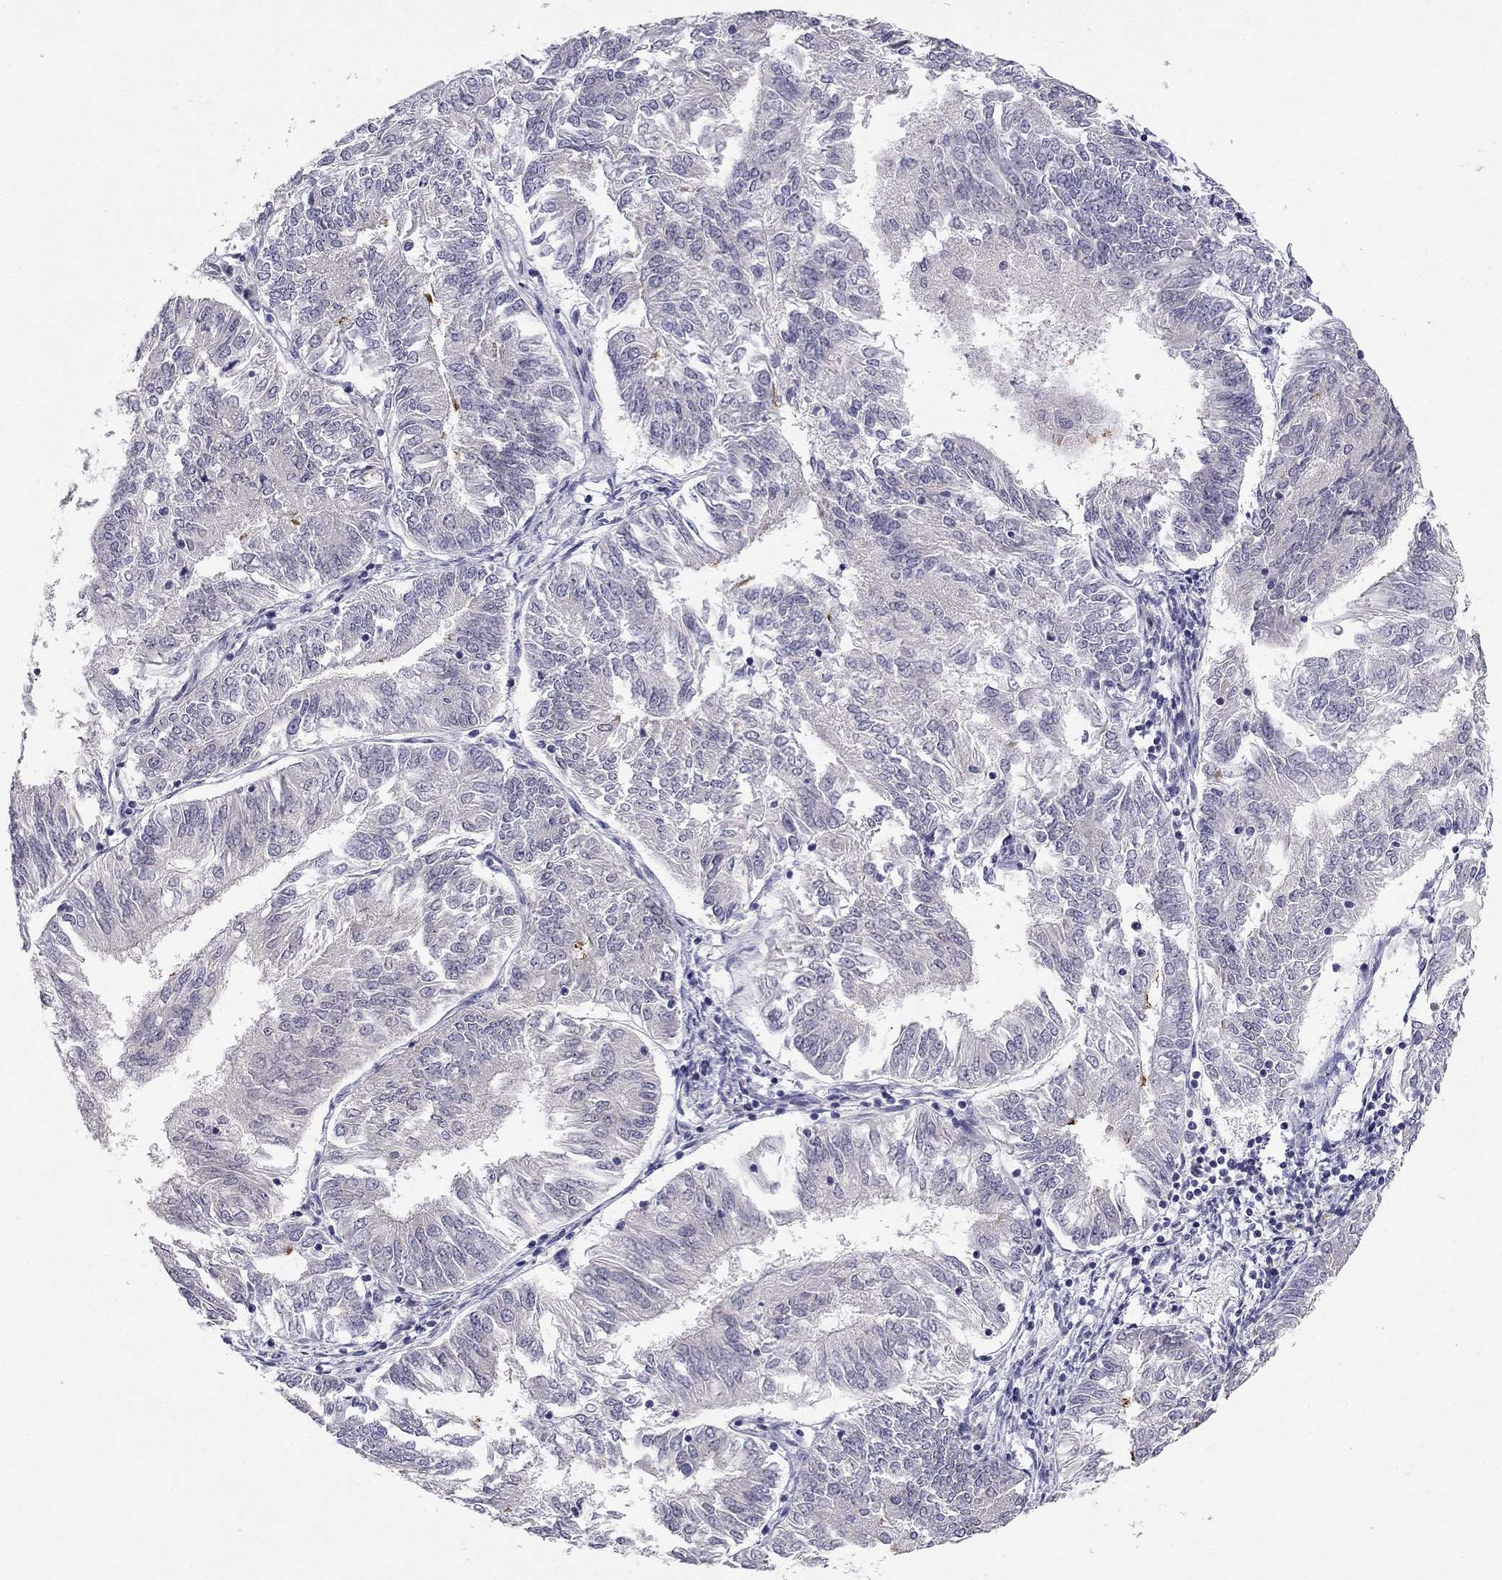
{"staining": {"intensity": "moderate", "quantity": "<25%", "location": "cytoplasmic/membranous"}, "tissue": "endometrial cancer", "cell_type": "Tumor cells", "image_type": "cancer", "snomed": [{"axis": "morphology", "description": "Adenocarcinoma, NOS"}, {"axis": "topography", "description": "Endometrium"}], "caption": "DAB immunohistochemical staining of endometrial adenocarcinoma exhibits moderate cytoplasmic/membranous protein positivity in about <25% of tumor cells. (DAB (3,3'-diaminobenzidine) IHC, brown staining for protein, blue staining for nuclei).", "gene": "C16orf89", "patient": {"sex": "female", "age": 58}}